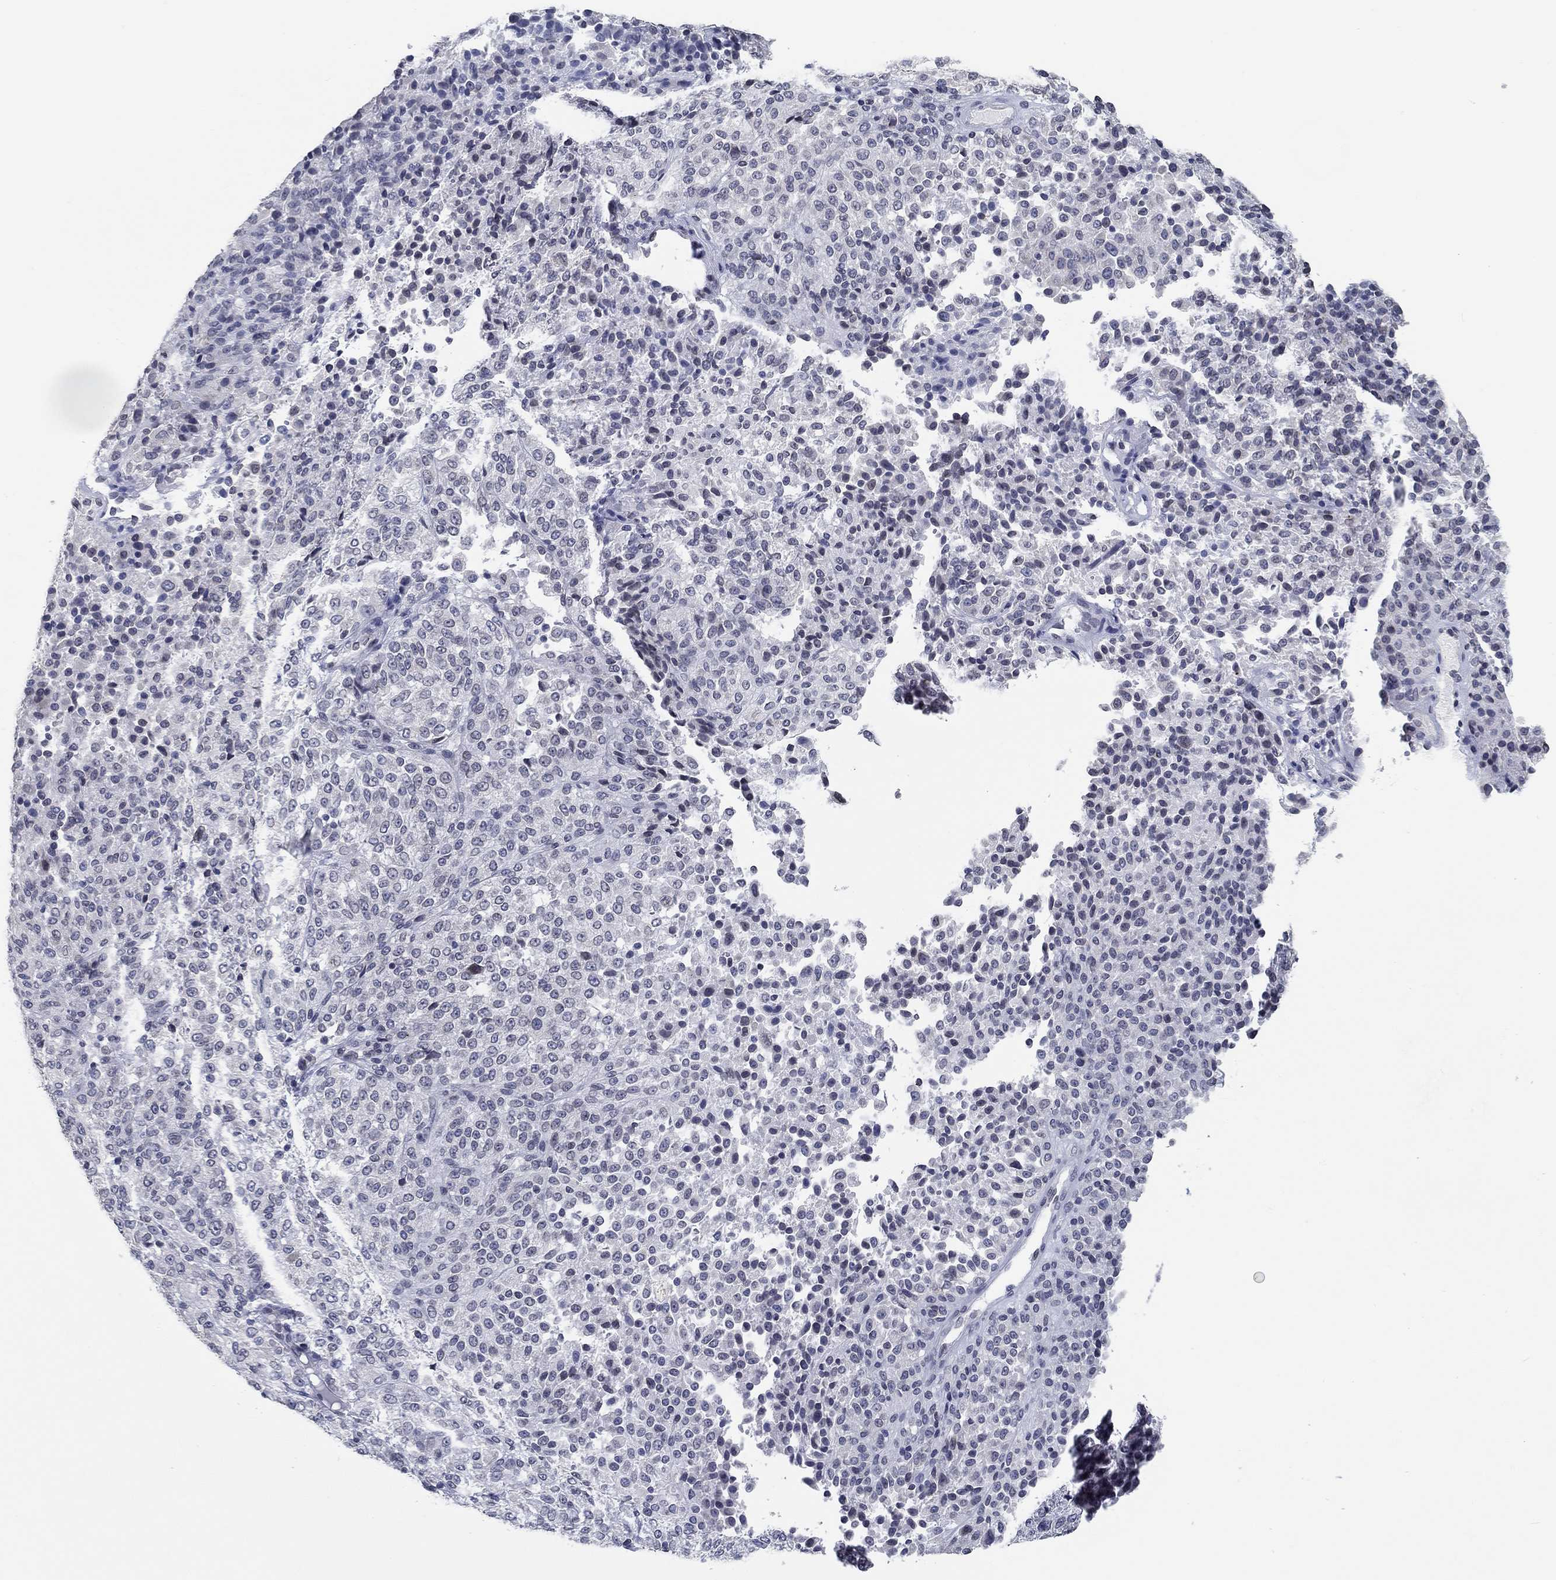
{"staining": {"intensity": "negative", "quantity": "none", "location": "none"}, "tissue": "melanoma", "cell_type": "Tumor cells", "image_type": "cancer", "snomed": [{"axis": "morphology", "description": "Malignant melanoma, Metastatic site"}, {"axis": "topography", "description": "Brain"}], "caption": "IHC image of neoplastic tissue: malignant melanoma (metastatic site) stained with DAB (3,3'-diaminobenzidine) demonstrates no significant protein expression in tumor cells.", "gene": "NUP155", "patient": {"sex": "female", "age": 56}}